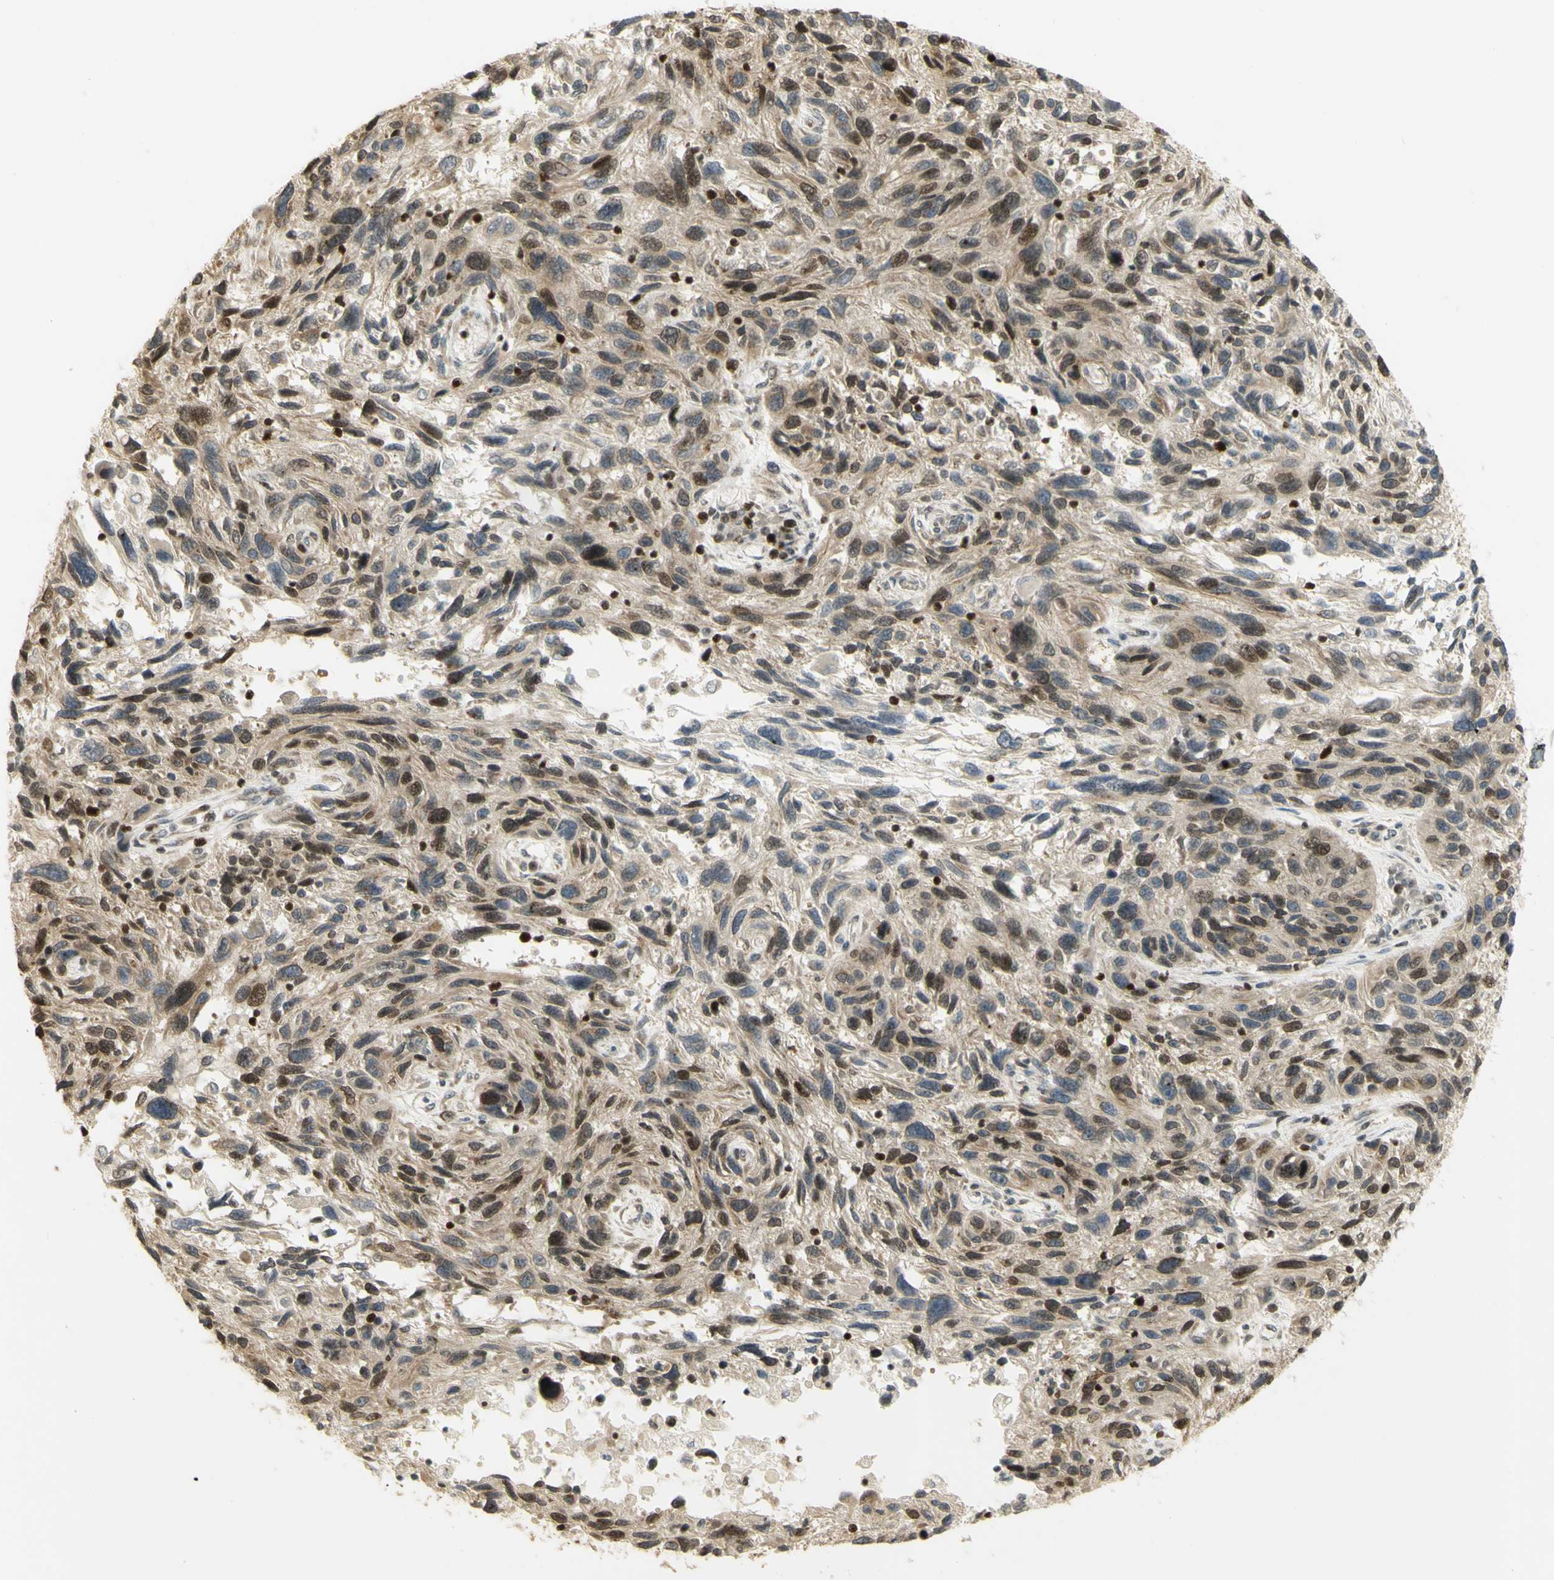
{"staining": {"intensity": "moderate", "quantity": ">75%", "location": "cytoplasmic/membranous,nuclear"}, "tissue": "melanoma", "cell_type": "Tumor cells", "image_type": "cancer", "snomed": [{"axis": "morphology", "description": "Malignant melanoma, NOS"}, {"axis": "topography", "description": "Skin"}], "caption": "Immunohistochemistry (IHC) (DAB (3,3'-diaminobenzidine)) staining of human malignant melanoma displays moderate cytoplasmic/membranous and nuclear protein positivity in approximately >75% of tumor cells. The staining was performed using DAB (3,3'-diaminobenzidine) to visualize the protein expression in brown, while the nuclei were stained in blue with hematoxylin (Magnification: 20x).", "gene": "KIF11", "patient": {"sex": "male", "age": 53}}